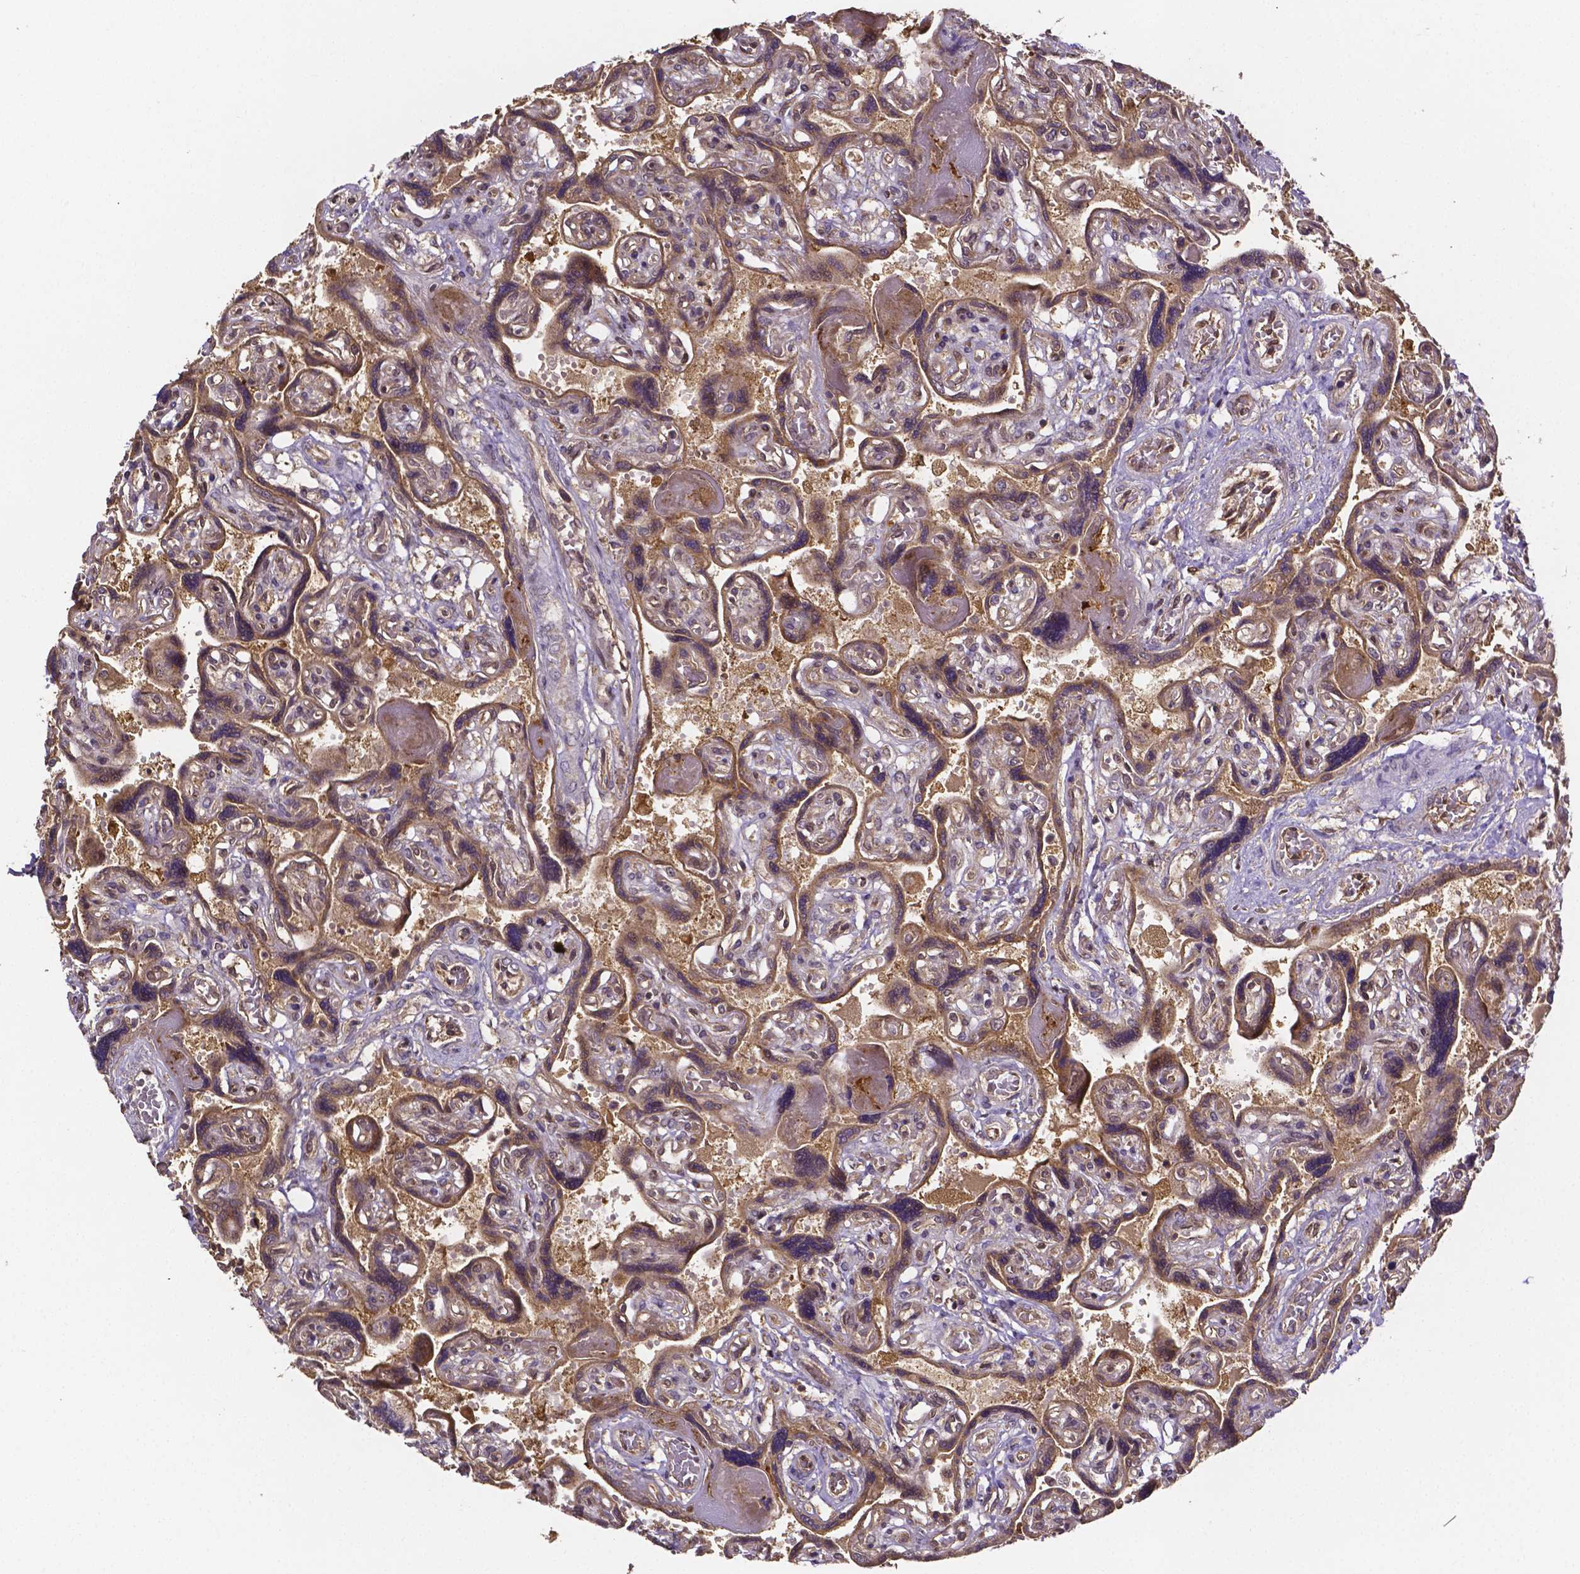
{"staining": {"intensity": "moderate", "quantity": ">75%", "location": "cytoplasmic/membranous"}, "tissue": "placenta", "cell_type": "Decidual cells", "image_type": "normal", "snomed": [{"axis": "morphology", "description": "Normal tissue, NOS"}, {"axis": "topography", "description": "Placenta"}], "caption": "A medium amount of moderate cytoplasmic/membranous staining is seen in about >75% of decidual cells in normal placenta.", "gene": "RNF123", "patient": {"sex": "female", "age": 32}}